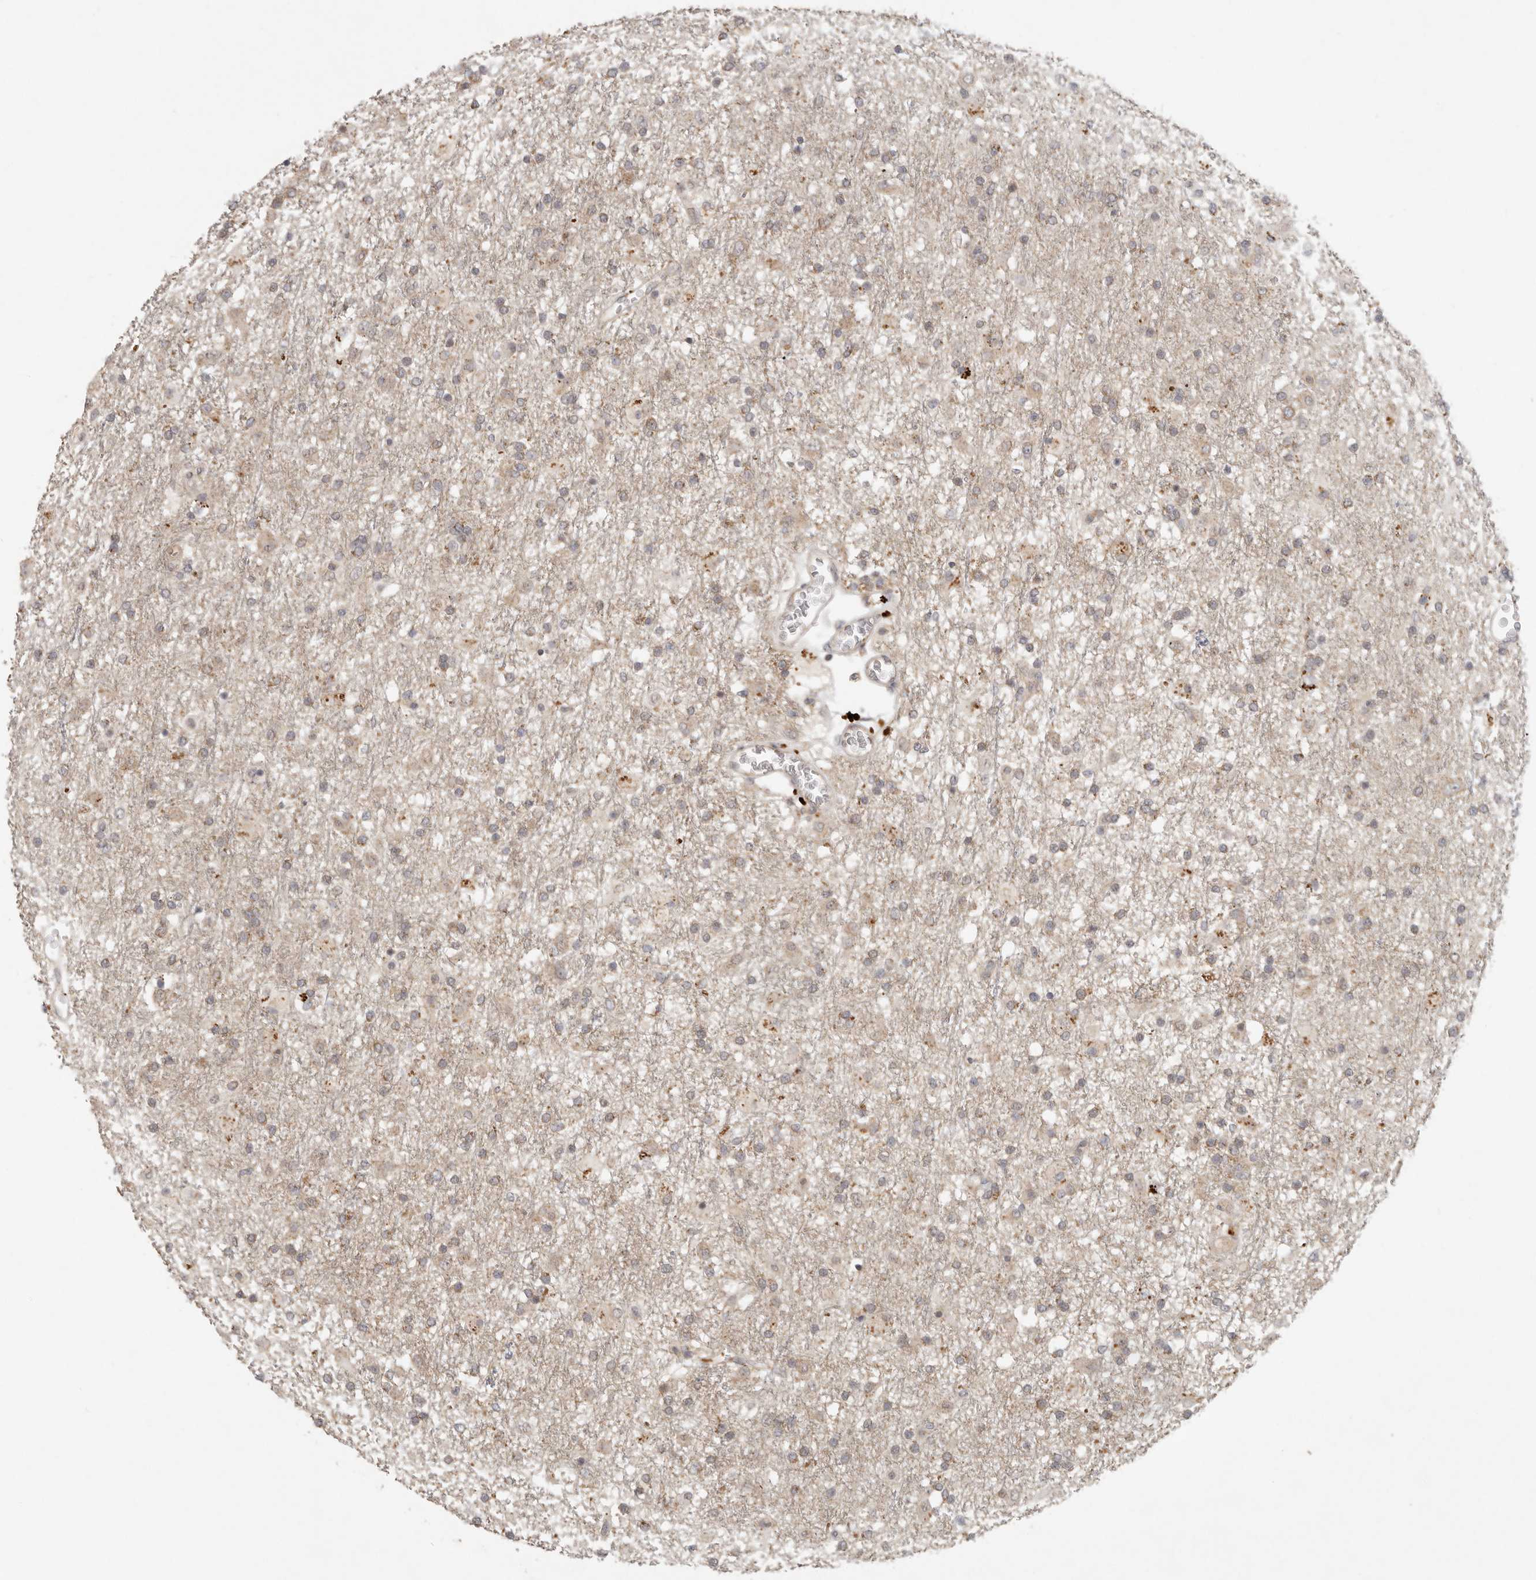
{"staining": {"intensity": "weak", "quantity": ">75%", "location": "cytoplasmic/membranous"}, "tissue": "glioma", "cell_type": "Tumor cells", "image_type": "cancer", "snomed": [{"axis": "morphology", "description": "Glioma, malignant, Low grade"}, {"axis": "topography", "description": "Brain"}], "caption": "This histopathology image reveals immunohistochemistry staining of human malignant glioma (low-grade), with low weak cytoplasmic/membranous staining in approximately >75% of tumor cells.", "gene": "LRRC75A", "patient": {"sex": "male", "age": 65}}